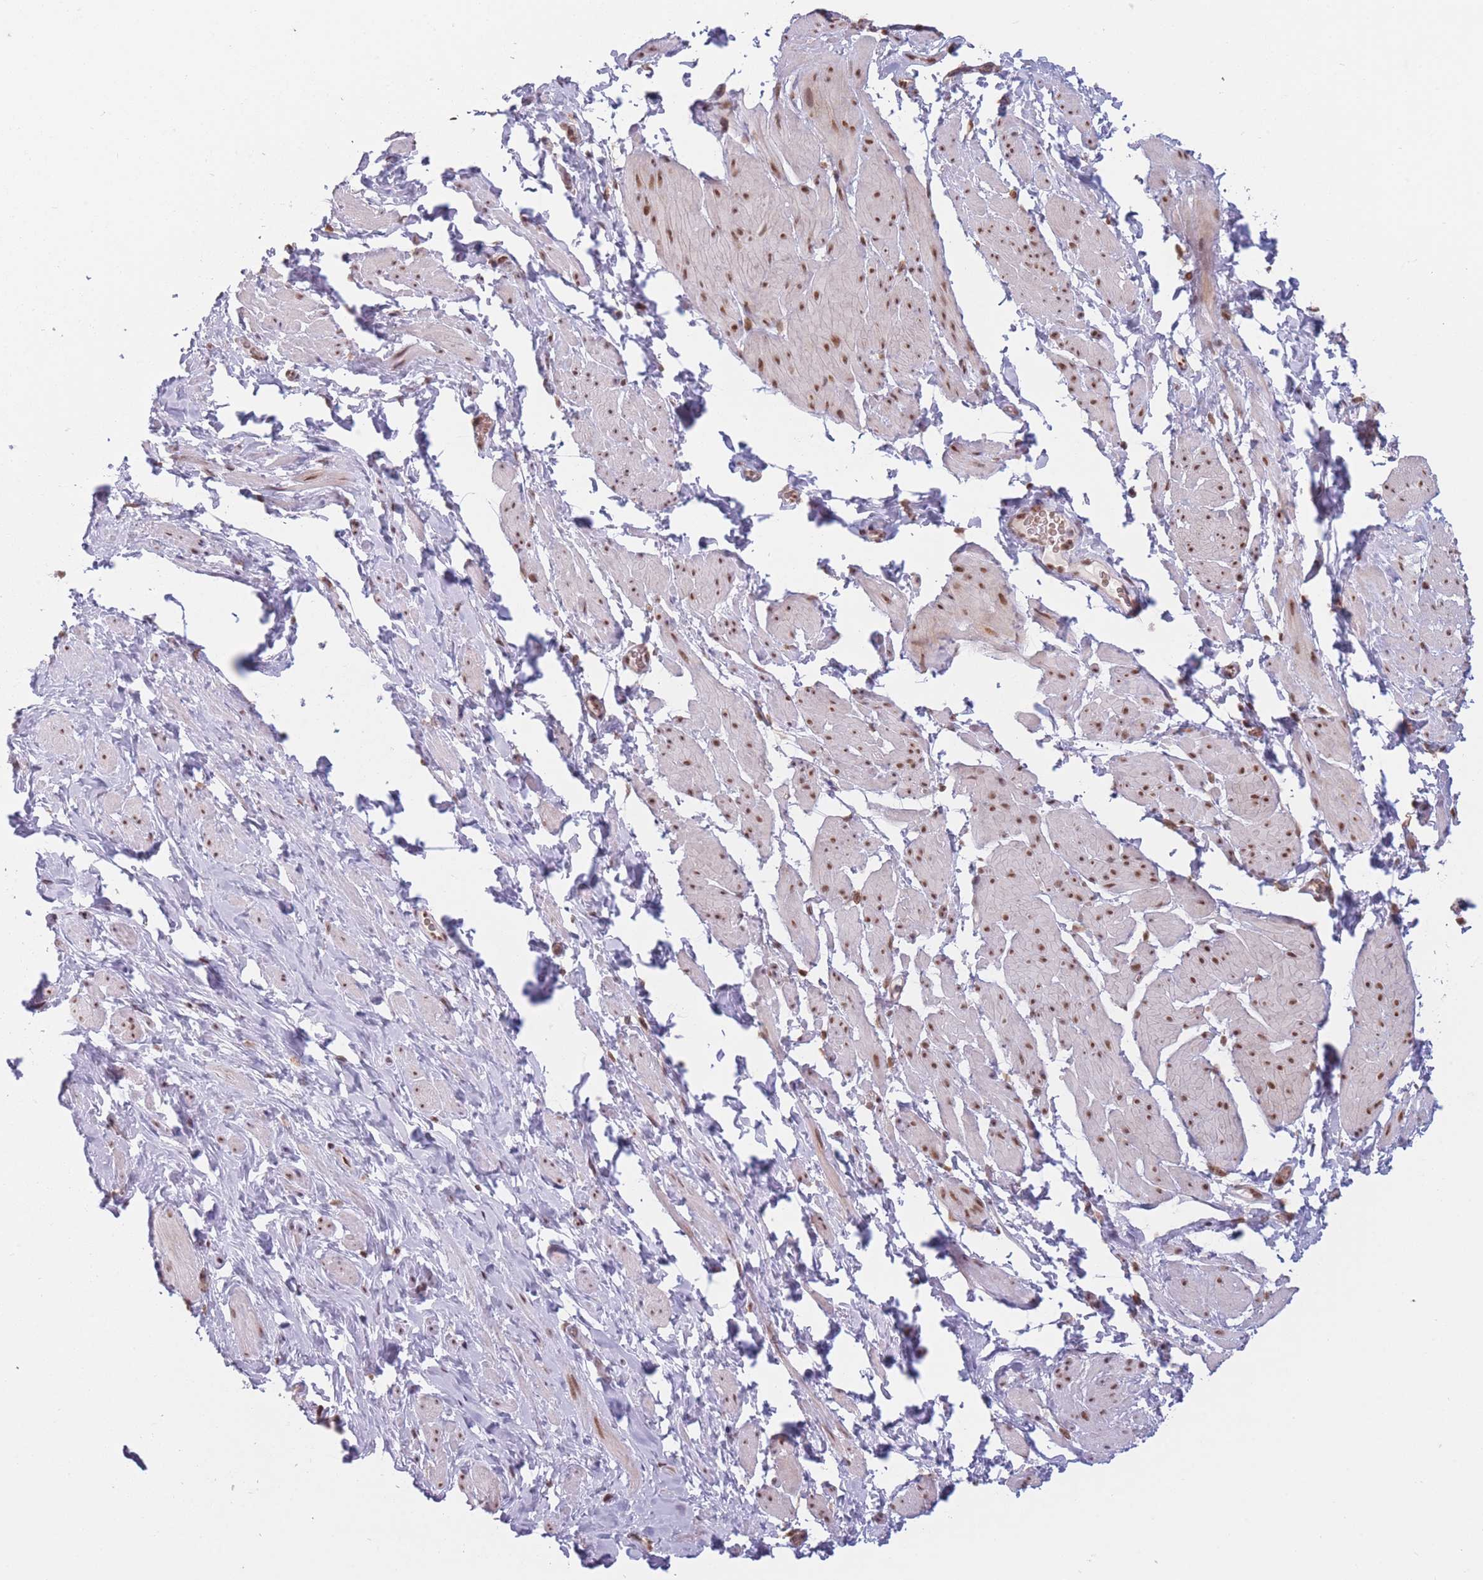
{"staining": {"intensity": "moderate", "quantity": ">75%", "location": "nuclear"}, "tissue": "smooth muscle", "cell_type": "Smooth muscle cells", "image_type": "normal", "snomed": [{"axis": "morphology", "description": "Normal tissue, NOS"}, {"axis": "topography", "description": "Smooth muscle"}, {"axis": "topography", "description": "Peripheral nerve tissue"}], "caption": "Immunohistochemical staining of benign human smooth muscle displays >75% levels of moderate nuclear protein expression in approximately >75% of smooth muscle cells.", "gene": "SUPT6H", "patient": {"sex": "male", "age": 69}}